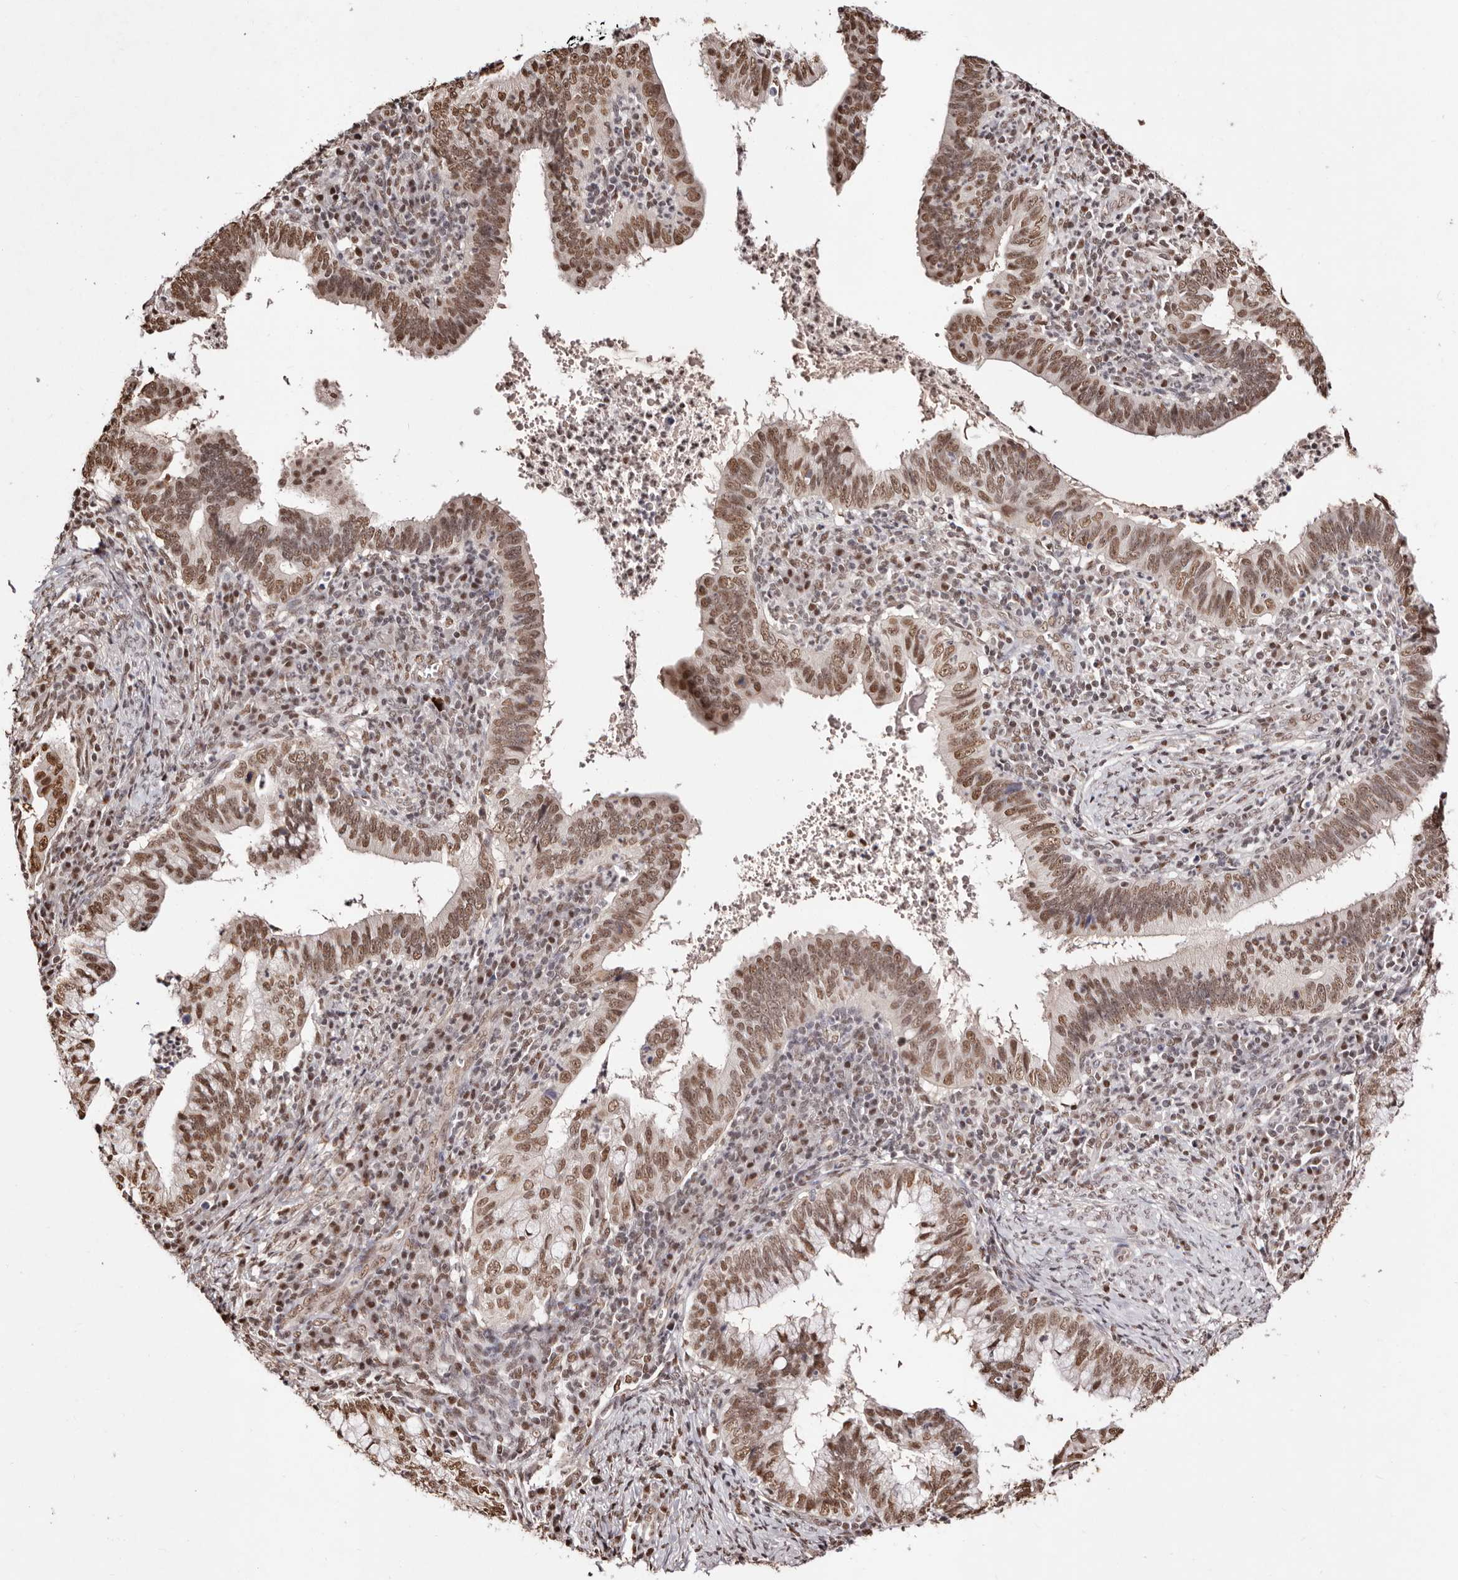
{"staining": {"intensity": "moderate", "quantity": ">75%", "location": "nuclear"}, "tissue": "cervical cancer", "cell_type": "Tumor cells", "image_type": "cancer", "snomed": [{"axis": "morphology", "description": "Adenocarcinoma, NOS"}, {"axis": "topography", "description": "Cervix"}], "caption": "The image exhibits immunohistochemical staining of adenocarcinoma (cervical). There is moderate nuclear expression is identified in approximately >75% of tumor cells.", "gene": "BICRAL", "patient": {"sex": "female", "age": 36}}